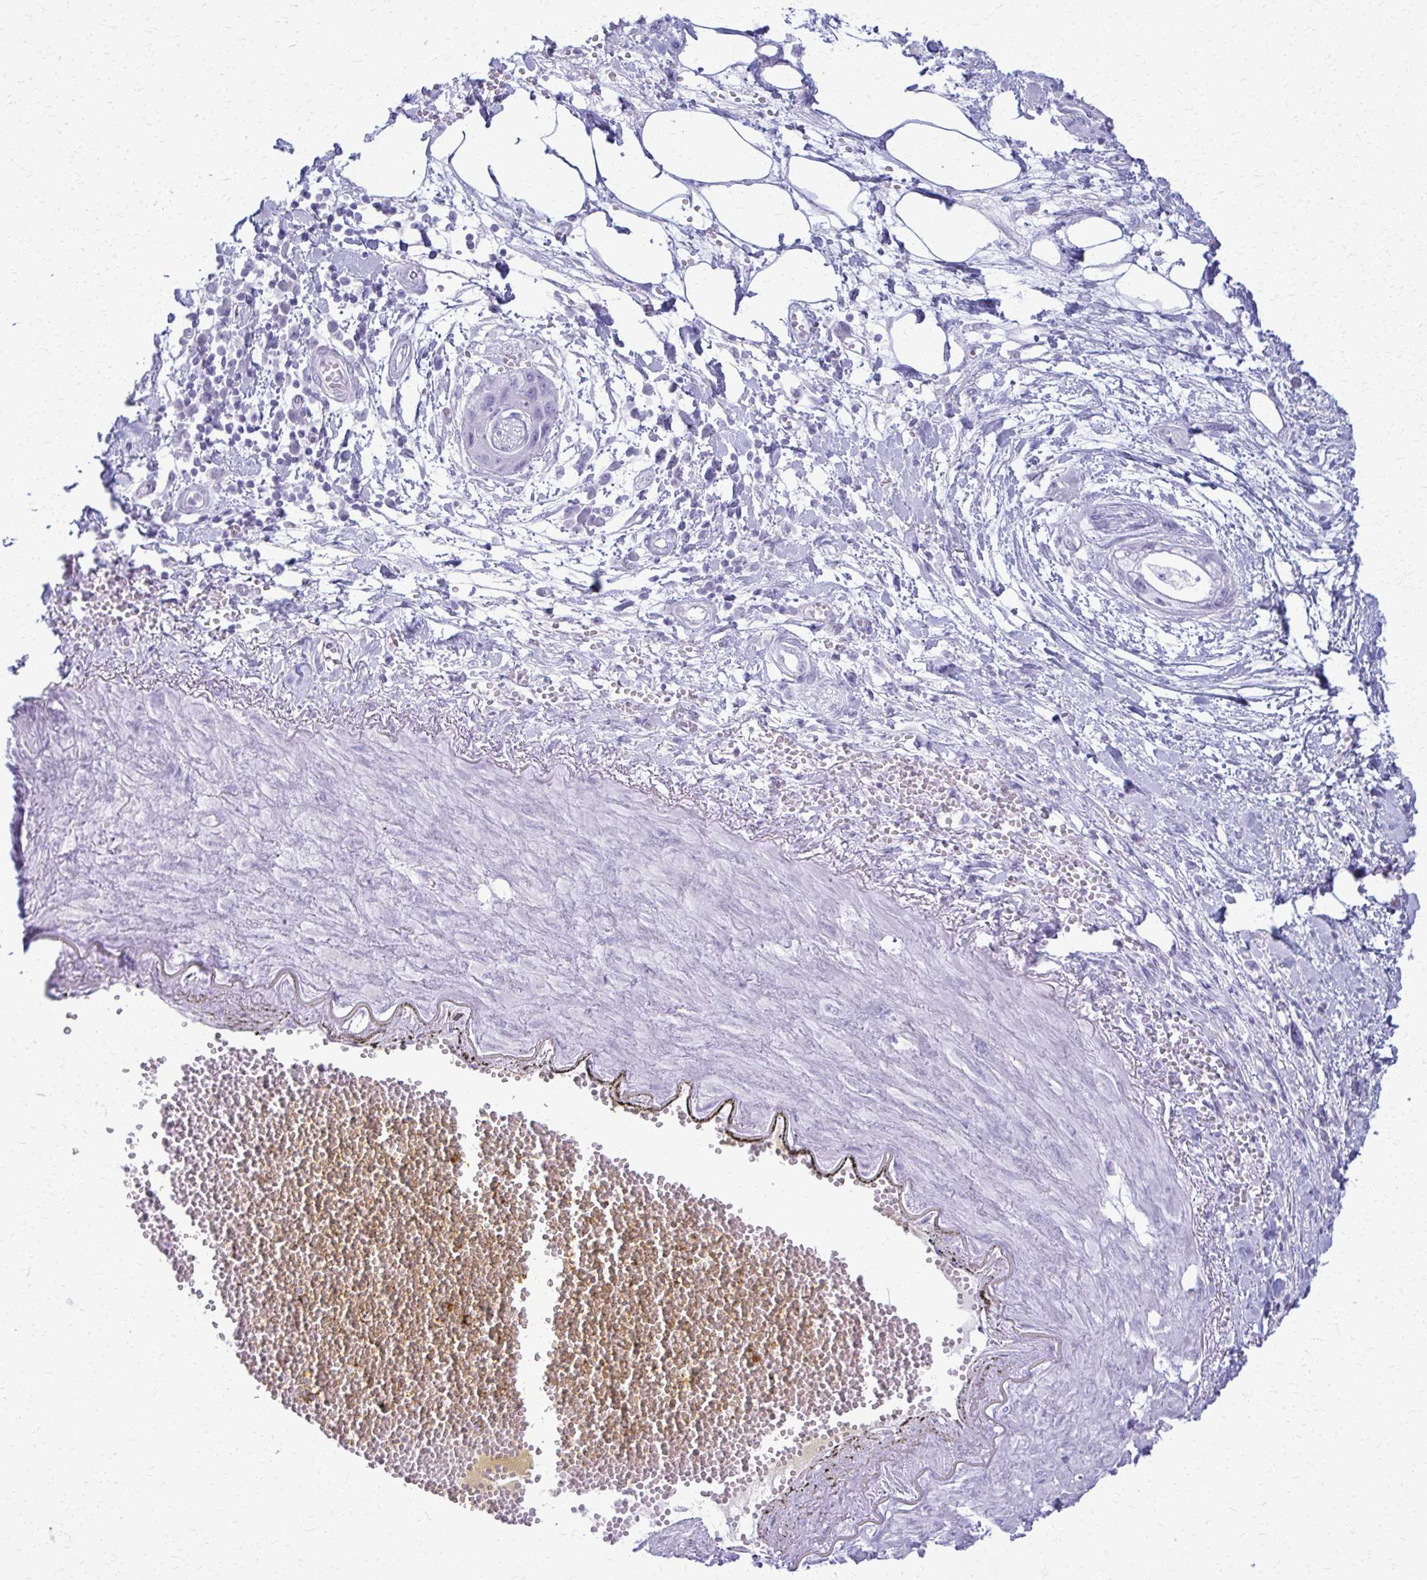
{"staining": {"intensity": "negative", "quantity": "none", "location": "none"}, "tissue": "pancreatic cancer", "cell_type": "Tumor cells", "image_type": "cancer", "snomed": [{"axis": "morphology", "description": "Adenocarcinoma, NOS"}, {"axis": "topography", "description": "Pancreas"}], "caption": "Pancreatic cancer (adenocarcinoma) stained for a protein using immunohistochemistry demonstrates no positivity tumor cells.", "gene": "ACSM2B", "patient": {"sex": "female", "age": 73}}